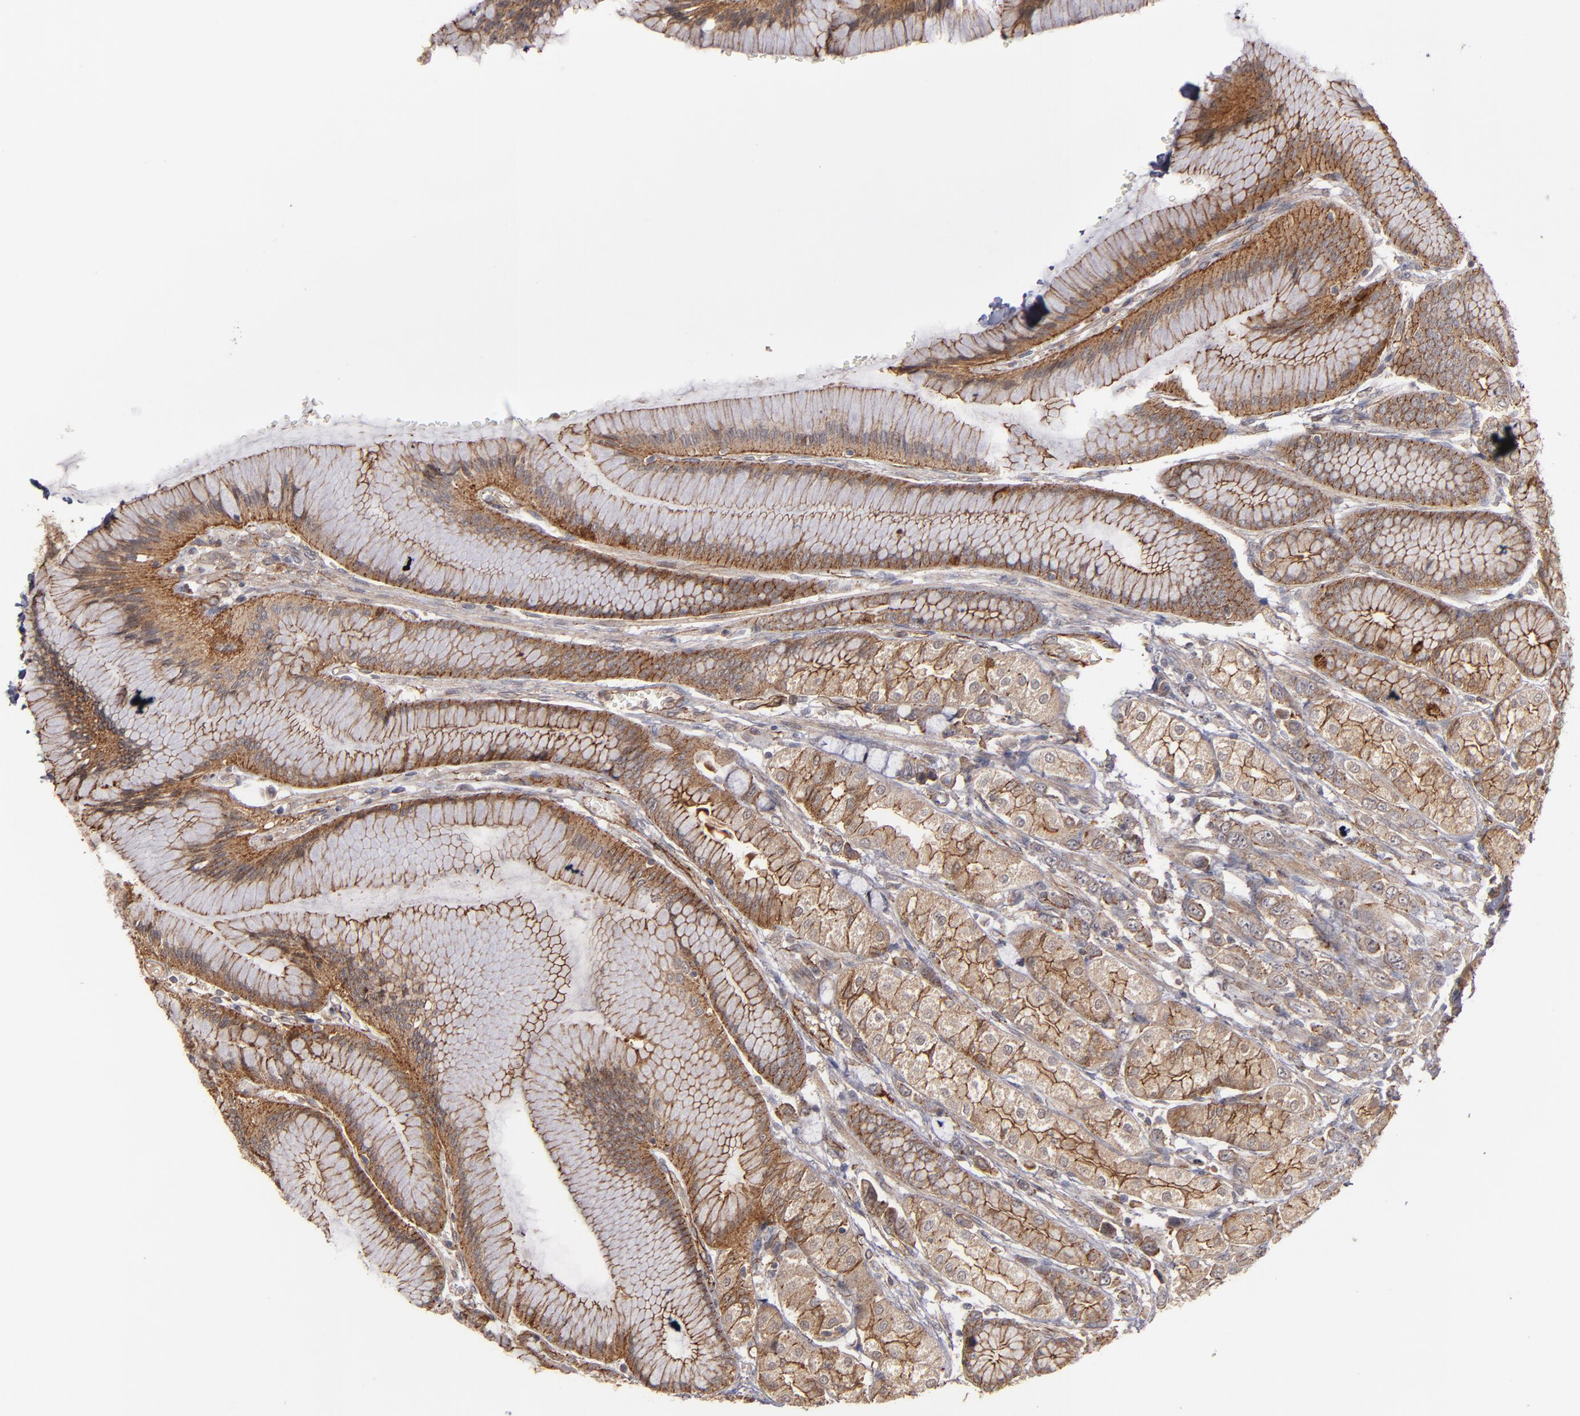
{"staining": {"intensity": "moderate", "quantity": ">75%", "location": "cytoplasmic/membranous"}, "tissue": "stomach", "cell_type": "Glandular cells", "image_type": "normal", "snomed": [{"axis": "morphology", "description": "Normal tissue, NOS"}, {"axis": "morphology", "description": "Adenocarcinoma, NOS"}, {"axis": "topography", "description": "Stomach"}, {"axis": "topography", "description": "Stomach, lower"}], "caption": "Glandular cells display moderate cytoplasmic/membranous positivity in approximately >75% of cells in unremarkable stomach.", "gene": "TJP1", "patient": {"sex": "female", "age": 65}}